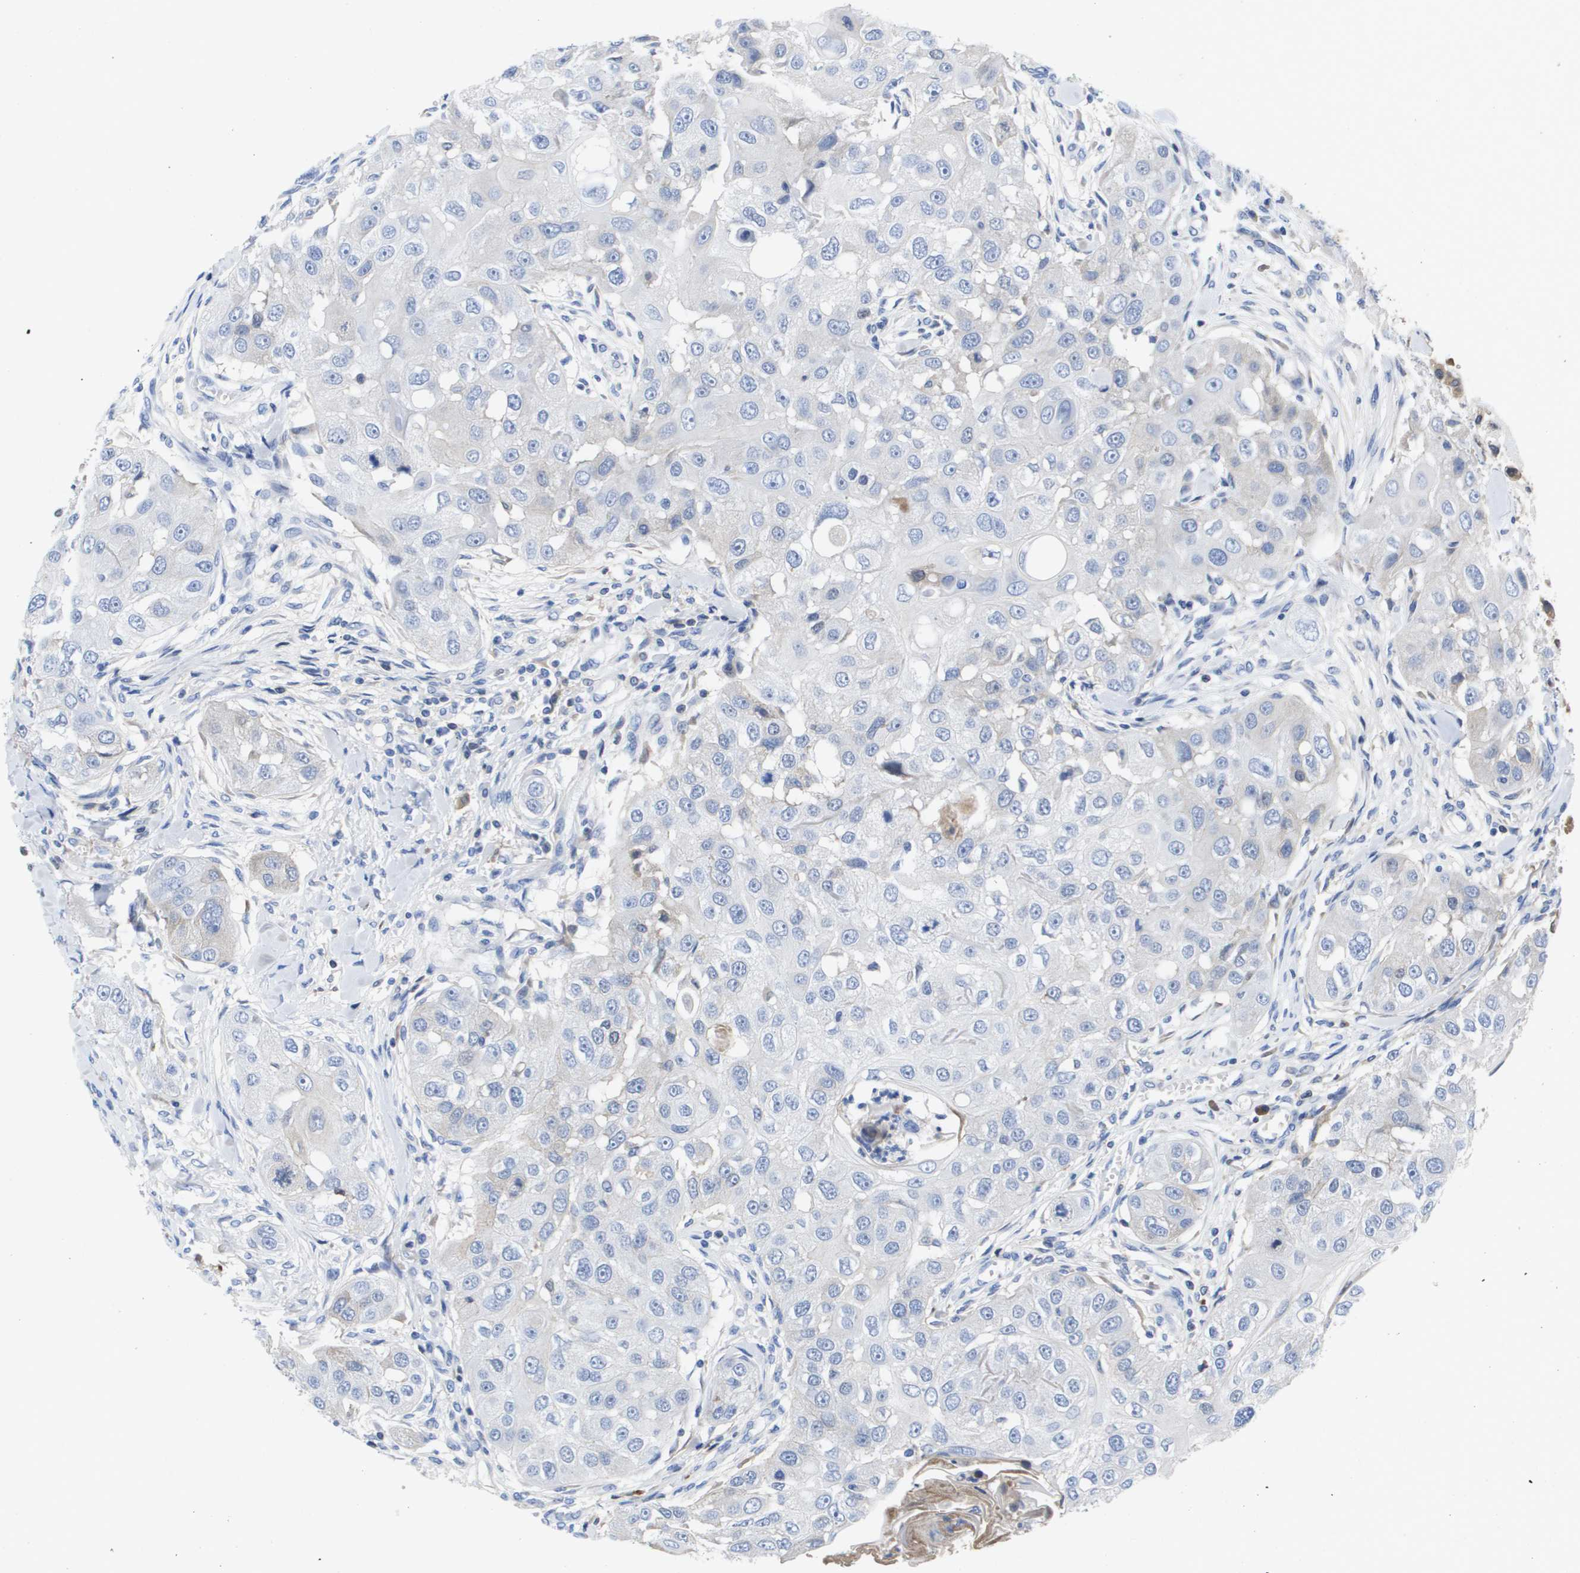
{"staining": {"intensity": "negative", "quantity": "none", "location": "none"}, "tissue": "head and neck cancer", "cell_type": "Tumor cells", "image_type": "cancer", "snomed": [{"axis": "morphology", "description": "Normal tissue, NOS"}, {"axis": "morphology", "description": "Squamous cell carcinoma, NOS"}, {"axis": "topography", "description": "Skeletal muscle"}, {"axis": "topography", "description": "Head-Neck"}], "caption": "Head and neck squamous cell carcinoma stained for a protein using immunohistochemistry reveals no positivity tumor cells.", "gene": "SERPINC1", "patient": {"sex": "male", "age": 51}}